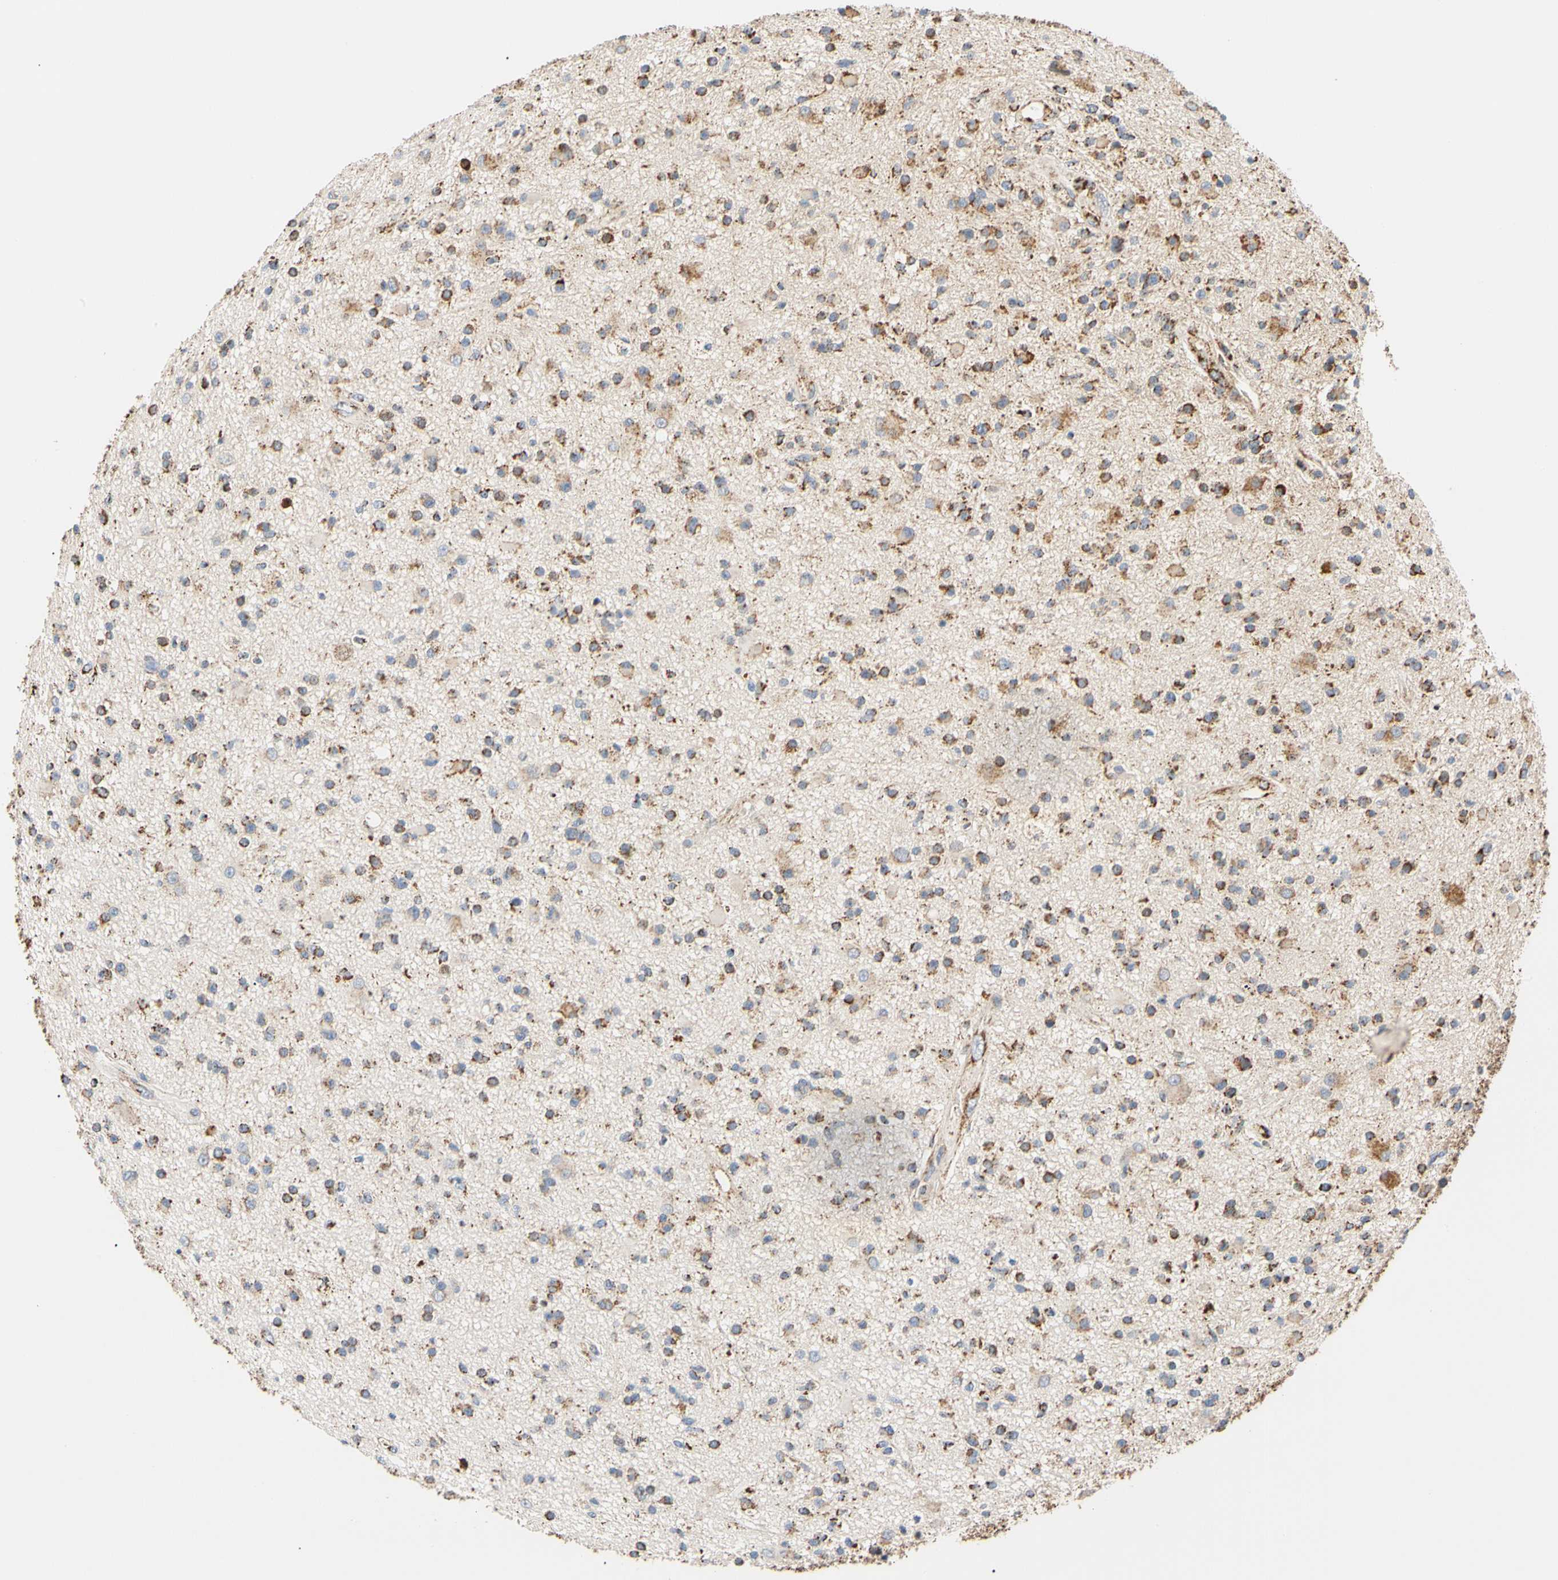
{"staining": {"intensity": "moderate", "quantity": ">75%", "location": "cytoplasmic/membranous"}, "tissue": "glioma", "cell_type": "Tumor cells", "image_type": "cancer", "snomed": [{"axis": "morphology", "description": "Glioma, malignant, High grade"}, {"axis": "topography", "description": "Brain"}], "caption": "IHC (DAB) staining of human glioma exhibits moderate cytoplasmic/membranous protein staining in approximately >75% of tumor cells.", "gene": "ACAT1", "patient": {"sex": "male", "age": 33}}